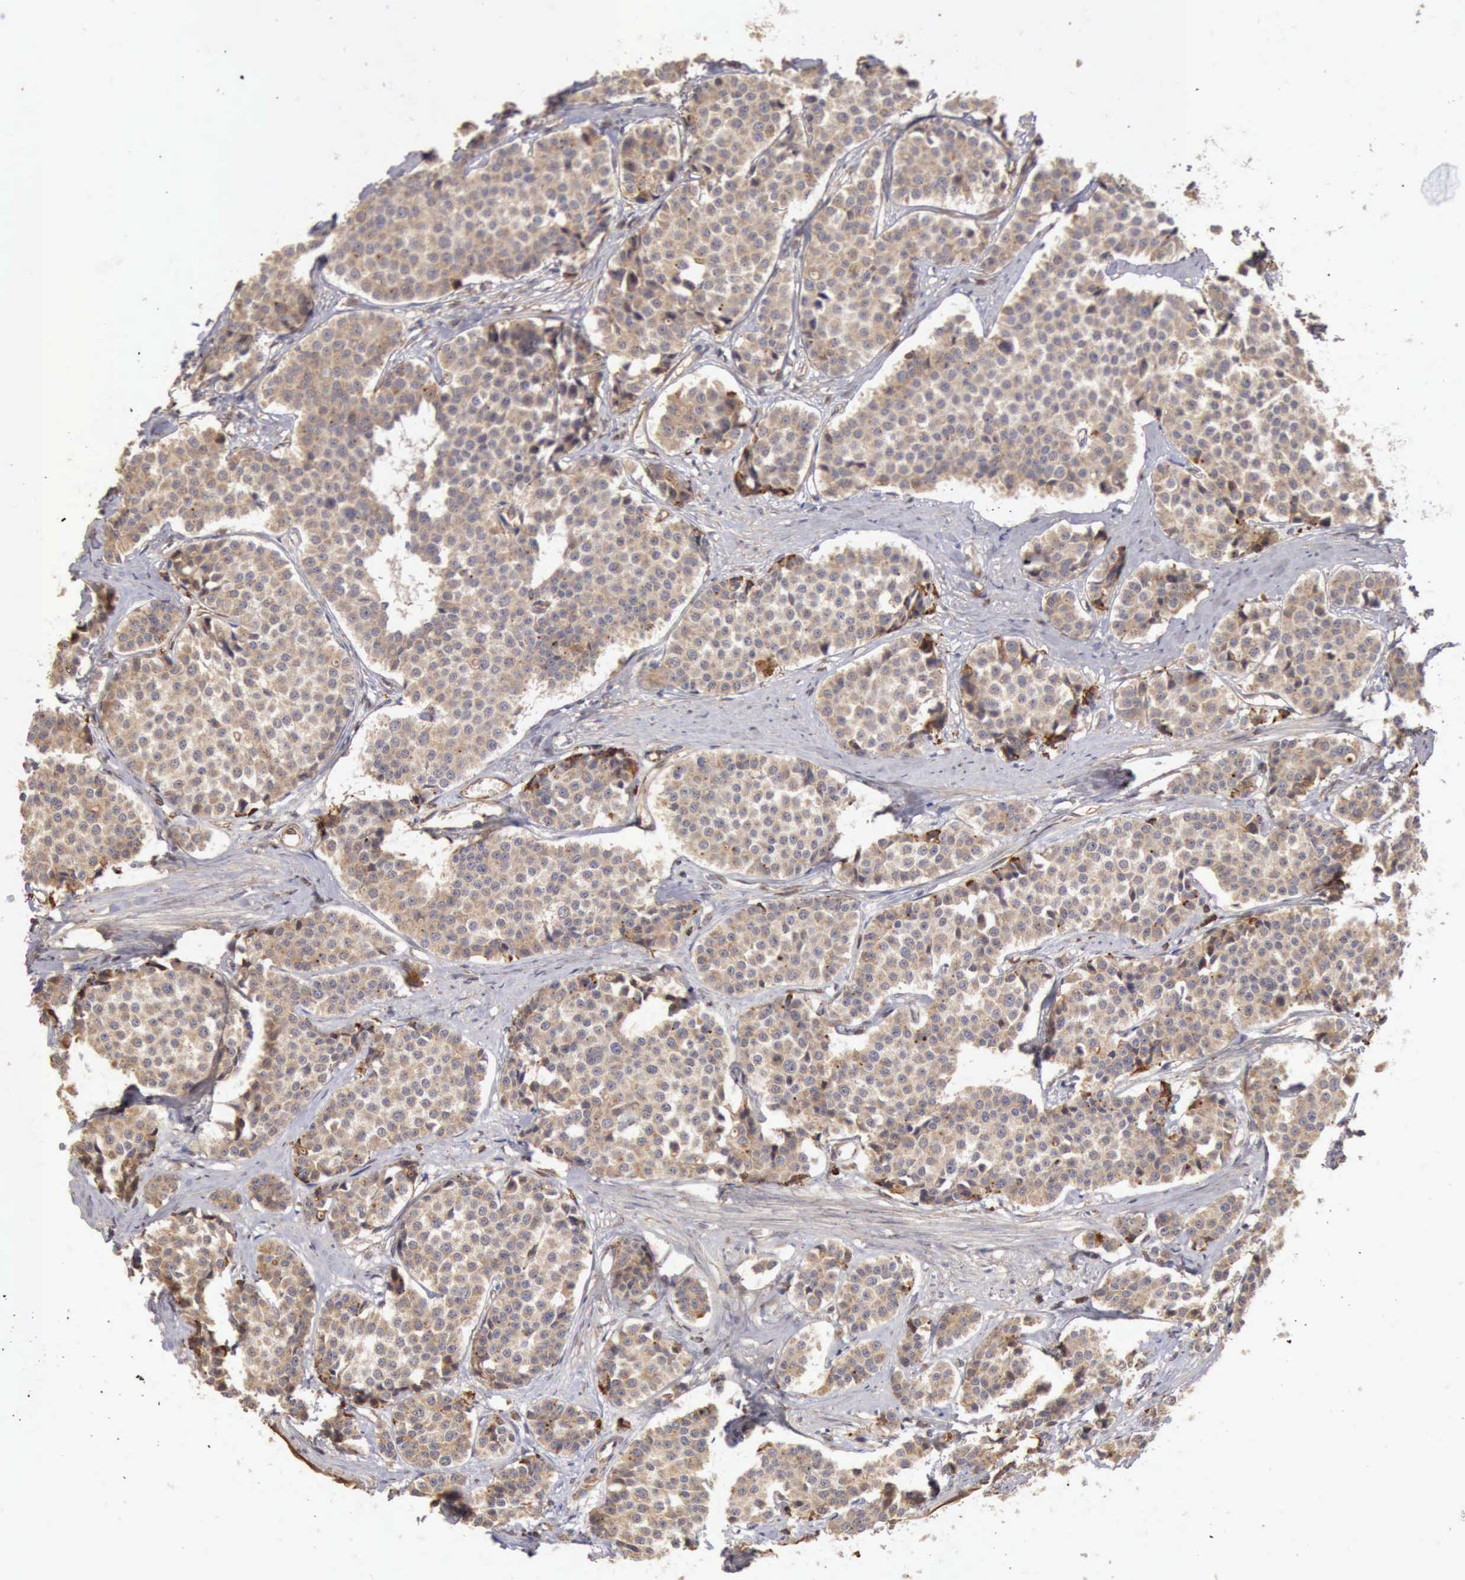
{"staining": {"intensity": "negative", "quantity": "none", "location": "none"}, "tissue": "carcinoid", "cell_type": "Tumor cells", "image_type": "cancer", "snomed": [{"axis": "morphology", "description": "Carcinoid, malignant, NOS"}, {"axis": "topography", "description": "Small intestine"}], "caption": "A micrograph of human carcinoid is negative for staining in tumor cells.", "gene": "BMX", "patient": {"sex": "male", "age": 60}}